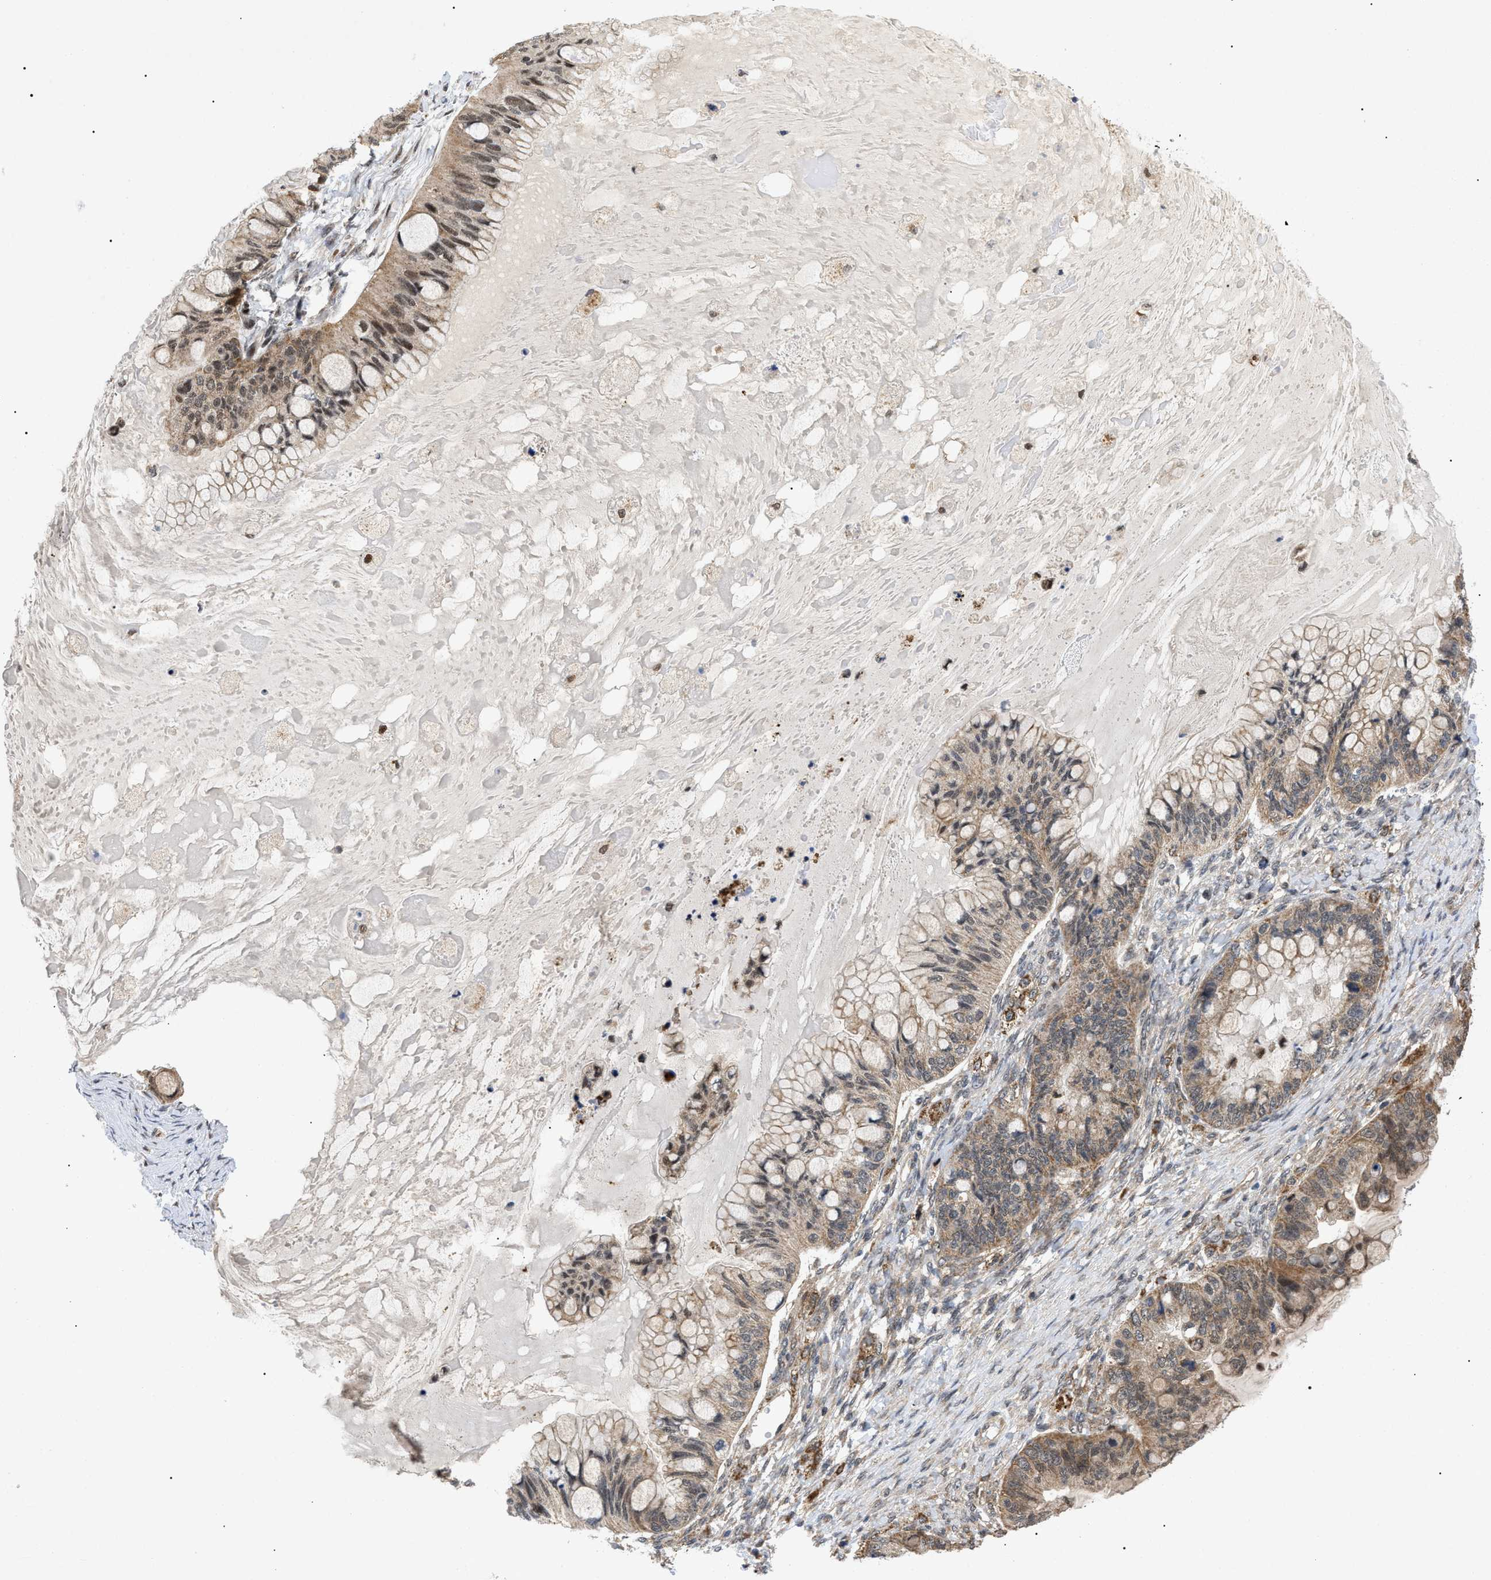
{"staining": {"intensity": "weak", "quantity": ">75%", "location": "cytoplasmic/membranous"}, "tissue": "ovarian cancer", "cell_type": "Tumor cells", "image_type": "cancer", "snomed": [{"axis": "morphology", "description": "Cystadenocarcinoma, mucinous, NOS"}, {"axis": "topography", "description": "Ovary"}], "caption": "Approximately >75% of tumor cells in ovarian cancer reveal weak cytoplasmic/membranous protein staining as visualized by brown immunohistochemical staining.", "gene": "ZBTB11", "patient": {"sex": "female", "age": 80}}